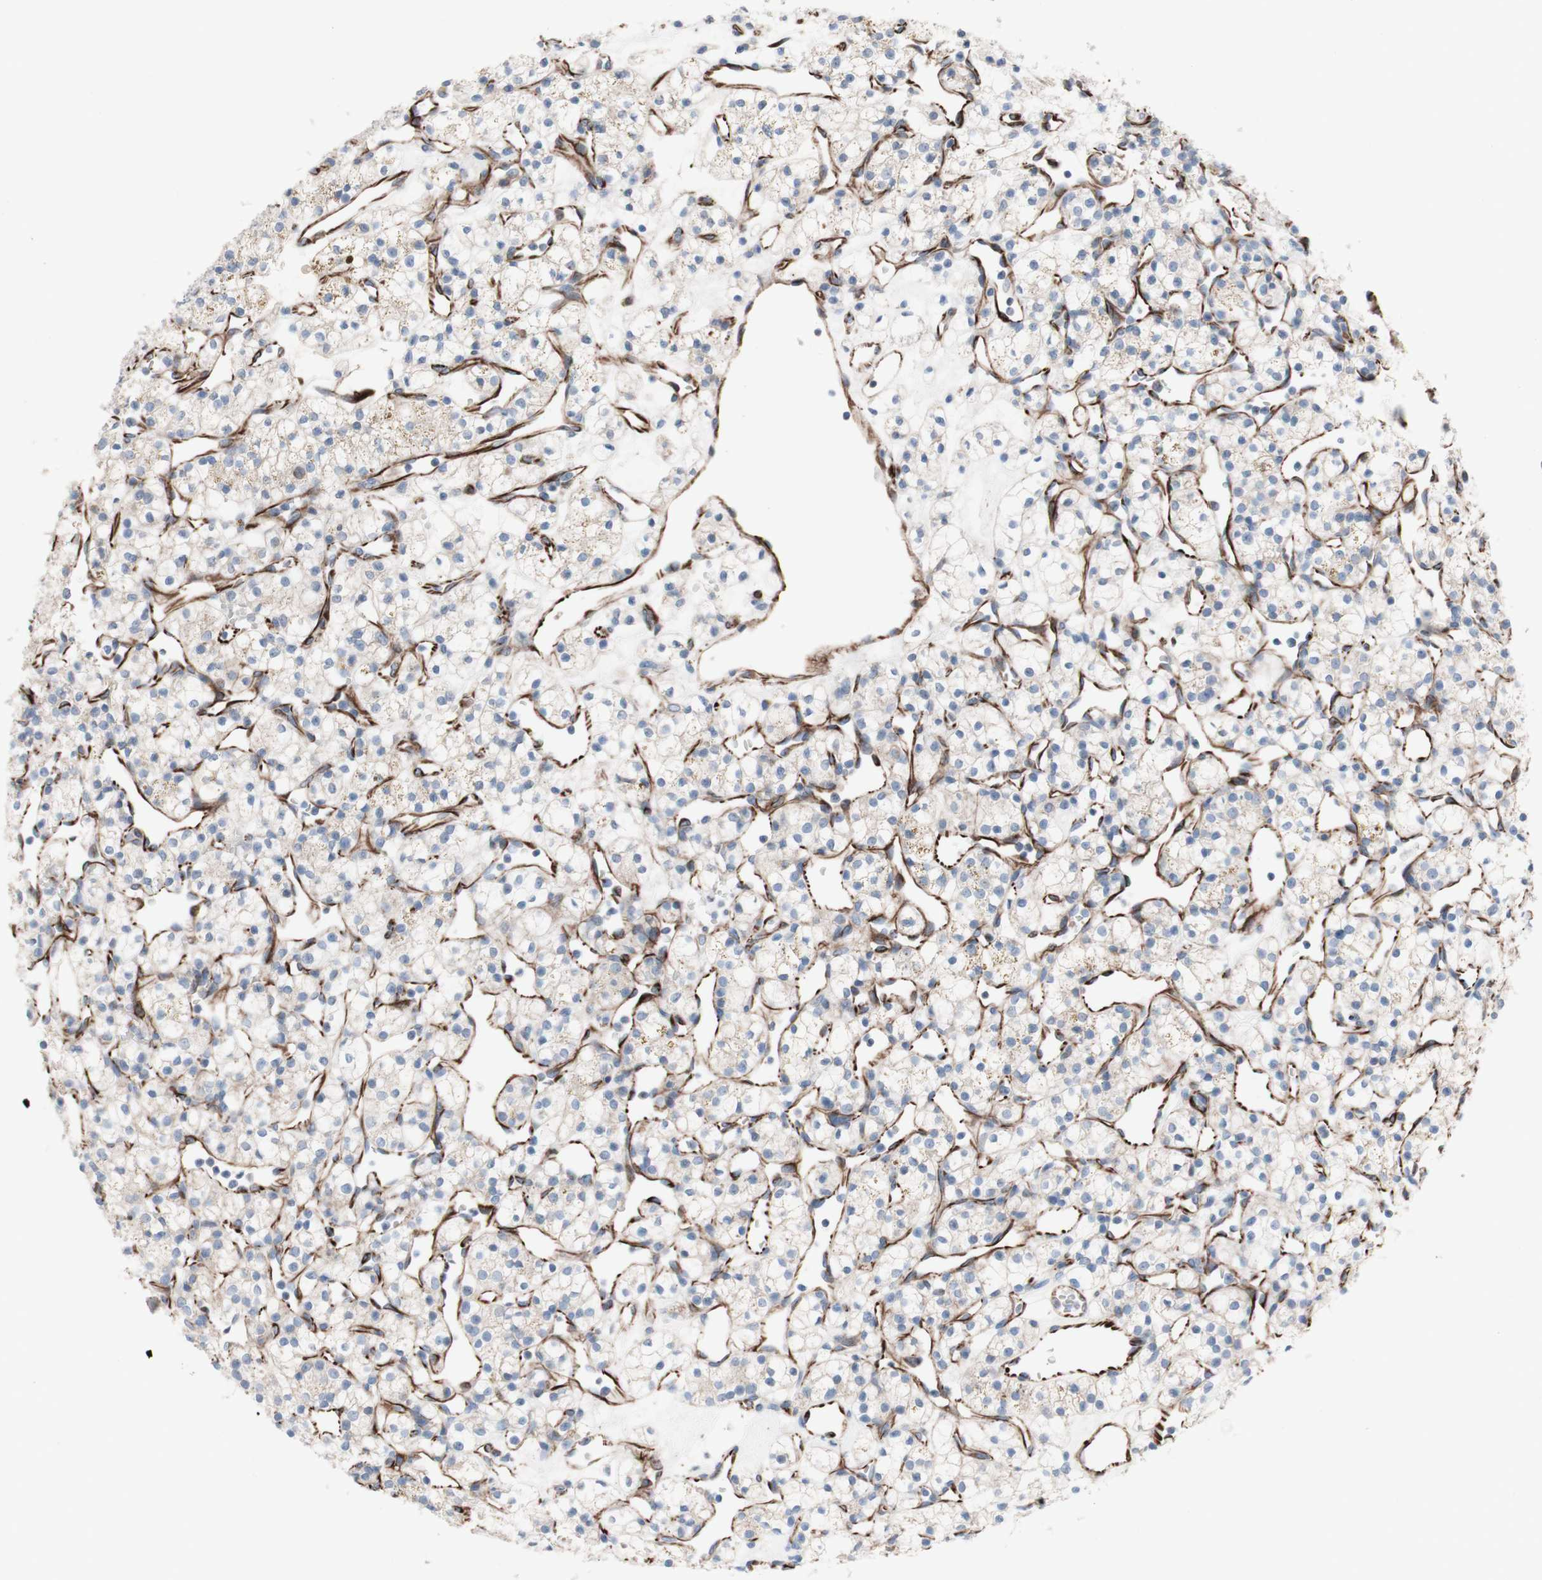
{"staining": {"intensity": "negative", "quantity": "none", "location": "none"}, "tissue": "renal cancer", "cell_type": "Tumor cells", "image_type": "cancer", "snomed": [{"axis": "morphology", "description": "Adenocarcinoma, NOS"}, {"axis": "topography", "description": "Kidney"}], "caption": "The photomicrograph reveals no staining of tumor cells in adenocarcinoma (renal). The staining is performed using DAB brown chromogen with nuclei counter-stained in using hematoxylin.", "gene": "AGPAT5", "patient": {"sex": "female", "age": 60}}